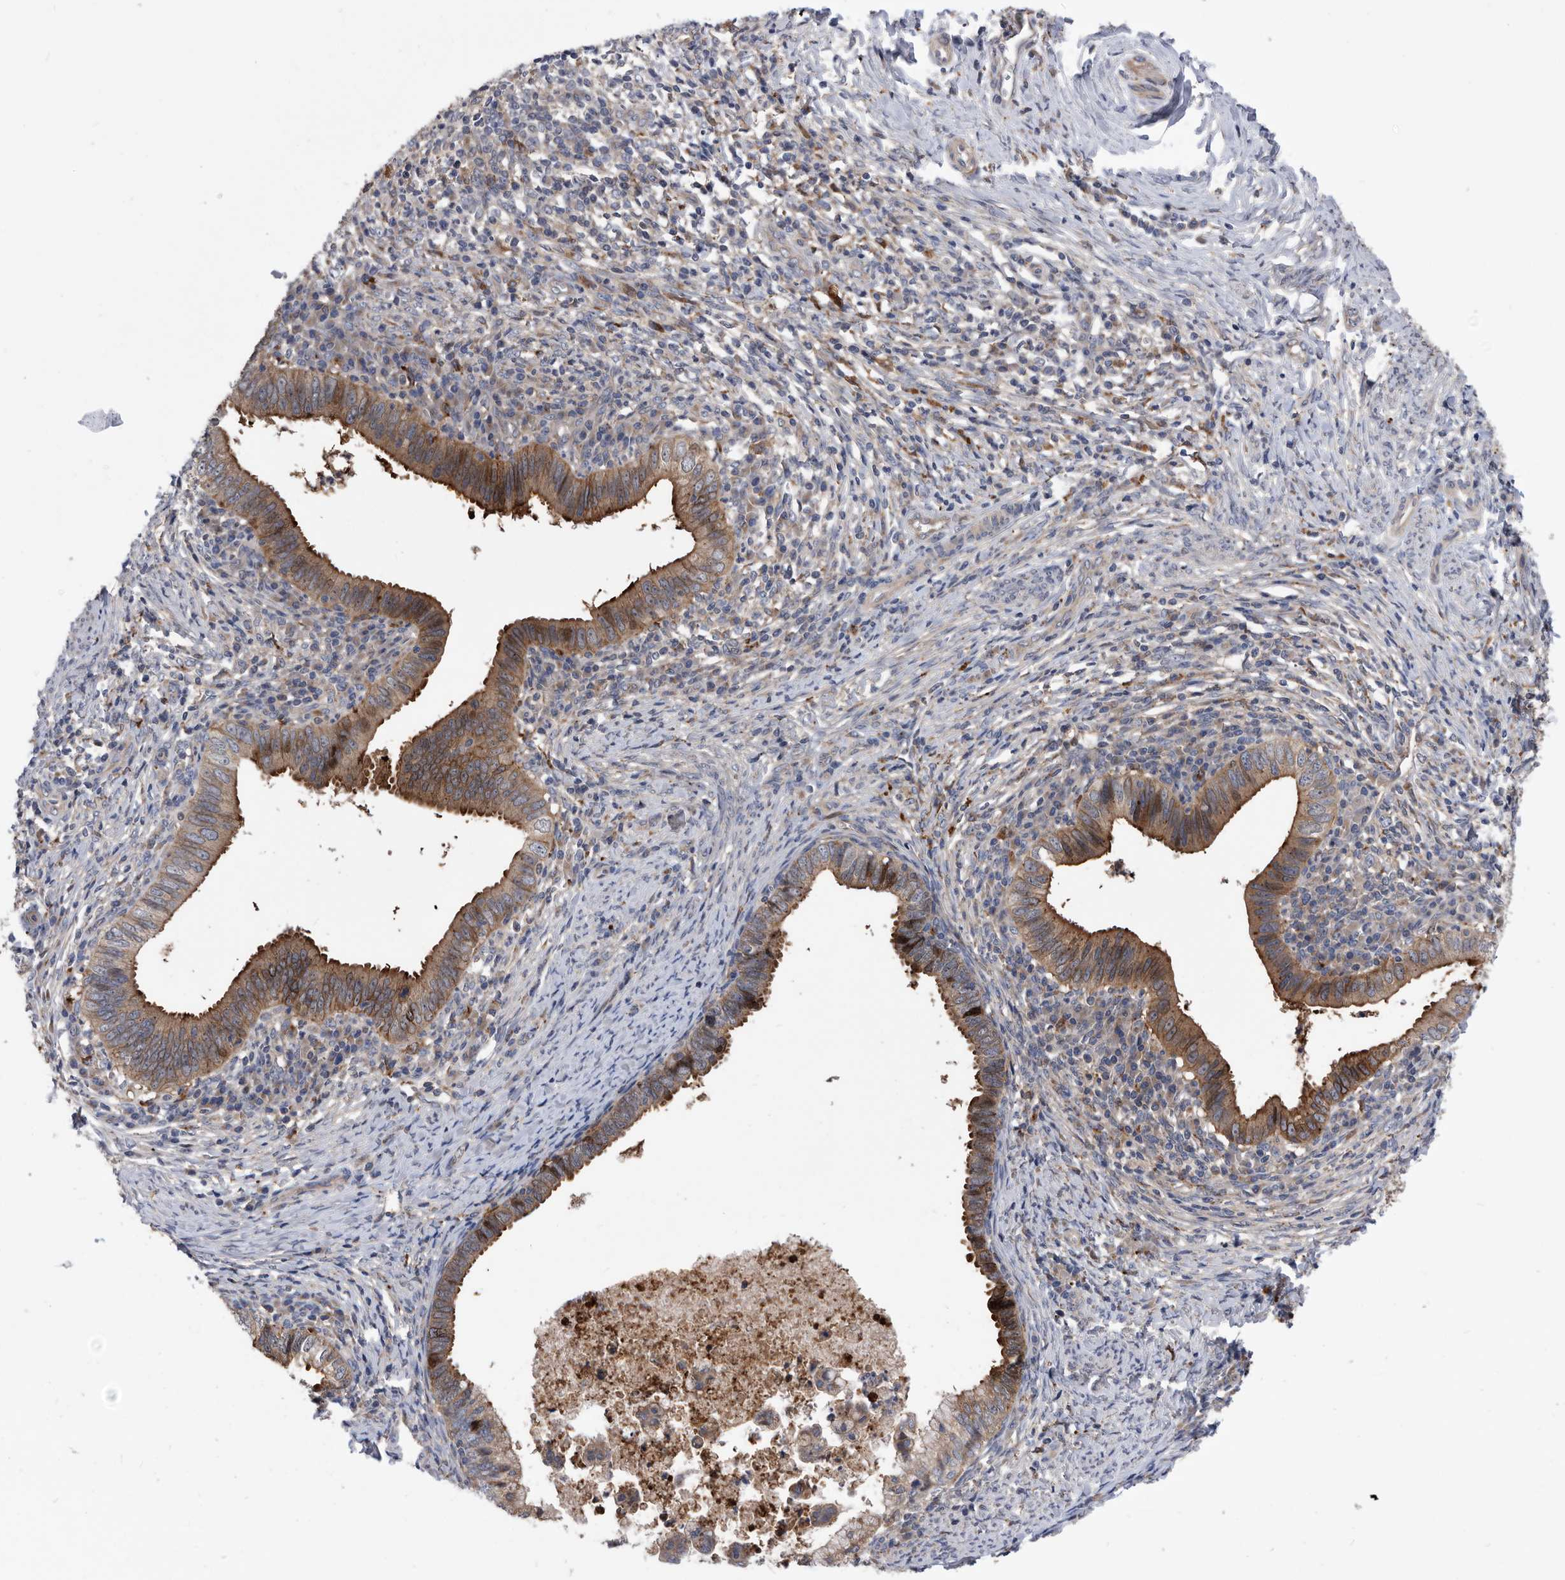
{"staining": {"intensity": "moderate", "quantity": ">75%", "location": "cytoplasmic/membranous"}, "tissue": "cervical cancer", "cell_type": "Tumor cells", "image_type": "cancer", "snomed": [{"axis": "morphology", "description": "Adenocarcinoma, NOS"}, {"axis": "topography", "description": "Cervix"}], "caption": "The immunohistochemical stain highlights moderate cytoplasmic/membranous positivity in tumor cells of adenocarcinoma (cervical) tissue. The staining is performed using DAB (3,3'-diaminobenzidine) brown chromogen to label protein expression. The nuclei are counter-stained blue using hematoxylin.", "gene": "BAIAP3", "patient": {"sex": "female", "age": 36}}